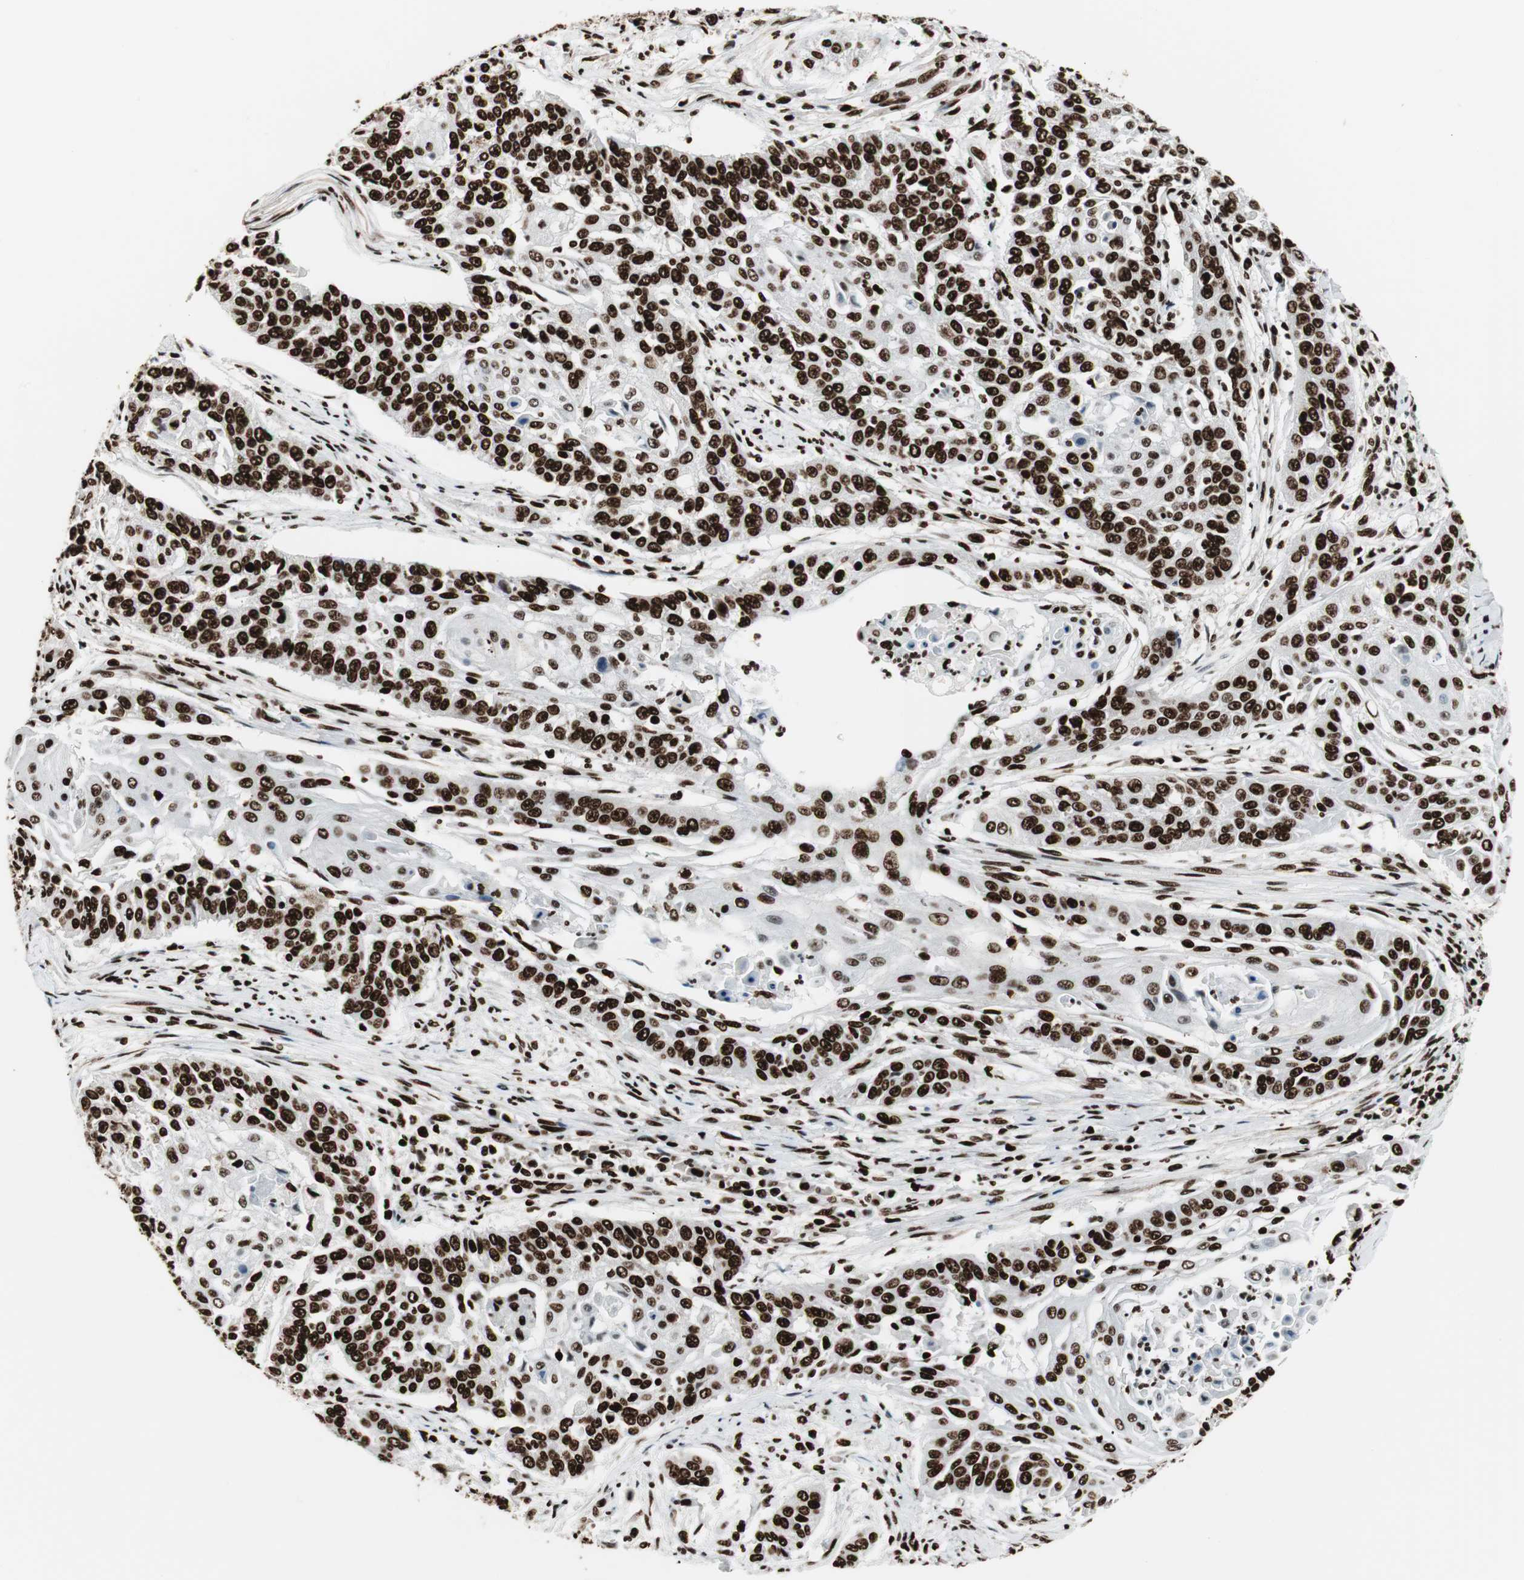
{"staining": {"intensity": "strong", "quantity": ">75%", "location": "nuclear"}, "tissue": "cervical cancer", "cell_type": "Tumor cells", "image_type": "cancer", "snomed": [{"axis": "morphology", "description": "Squamous cell carcinoma, NOS"}, {"axis": "topography", "description": "Cervix"}], "caption": "Protein expression analysis of cervical squamous cell carcinoma exhibits strong nuclear expression in about >75% of tumor cells.", "gene": "MTA2", "patient": {"sex": "female", "age": 33}}